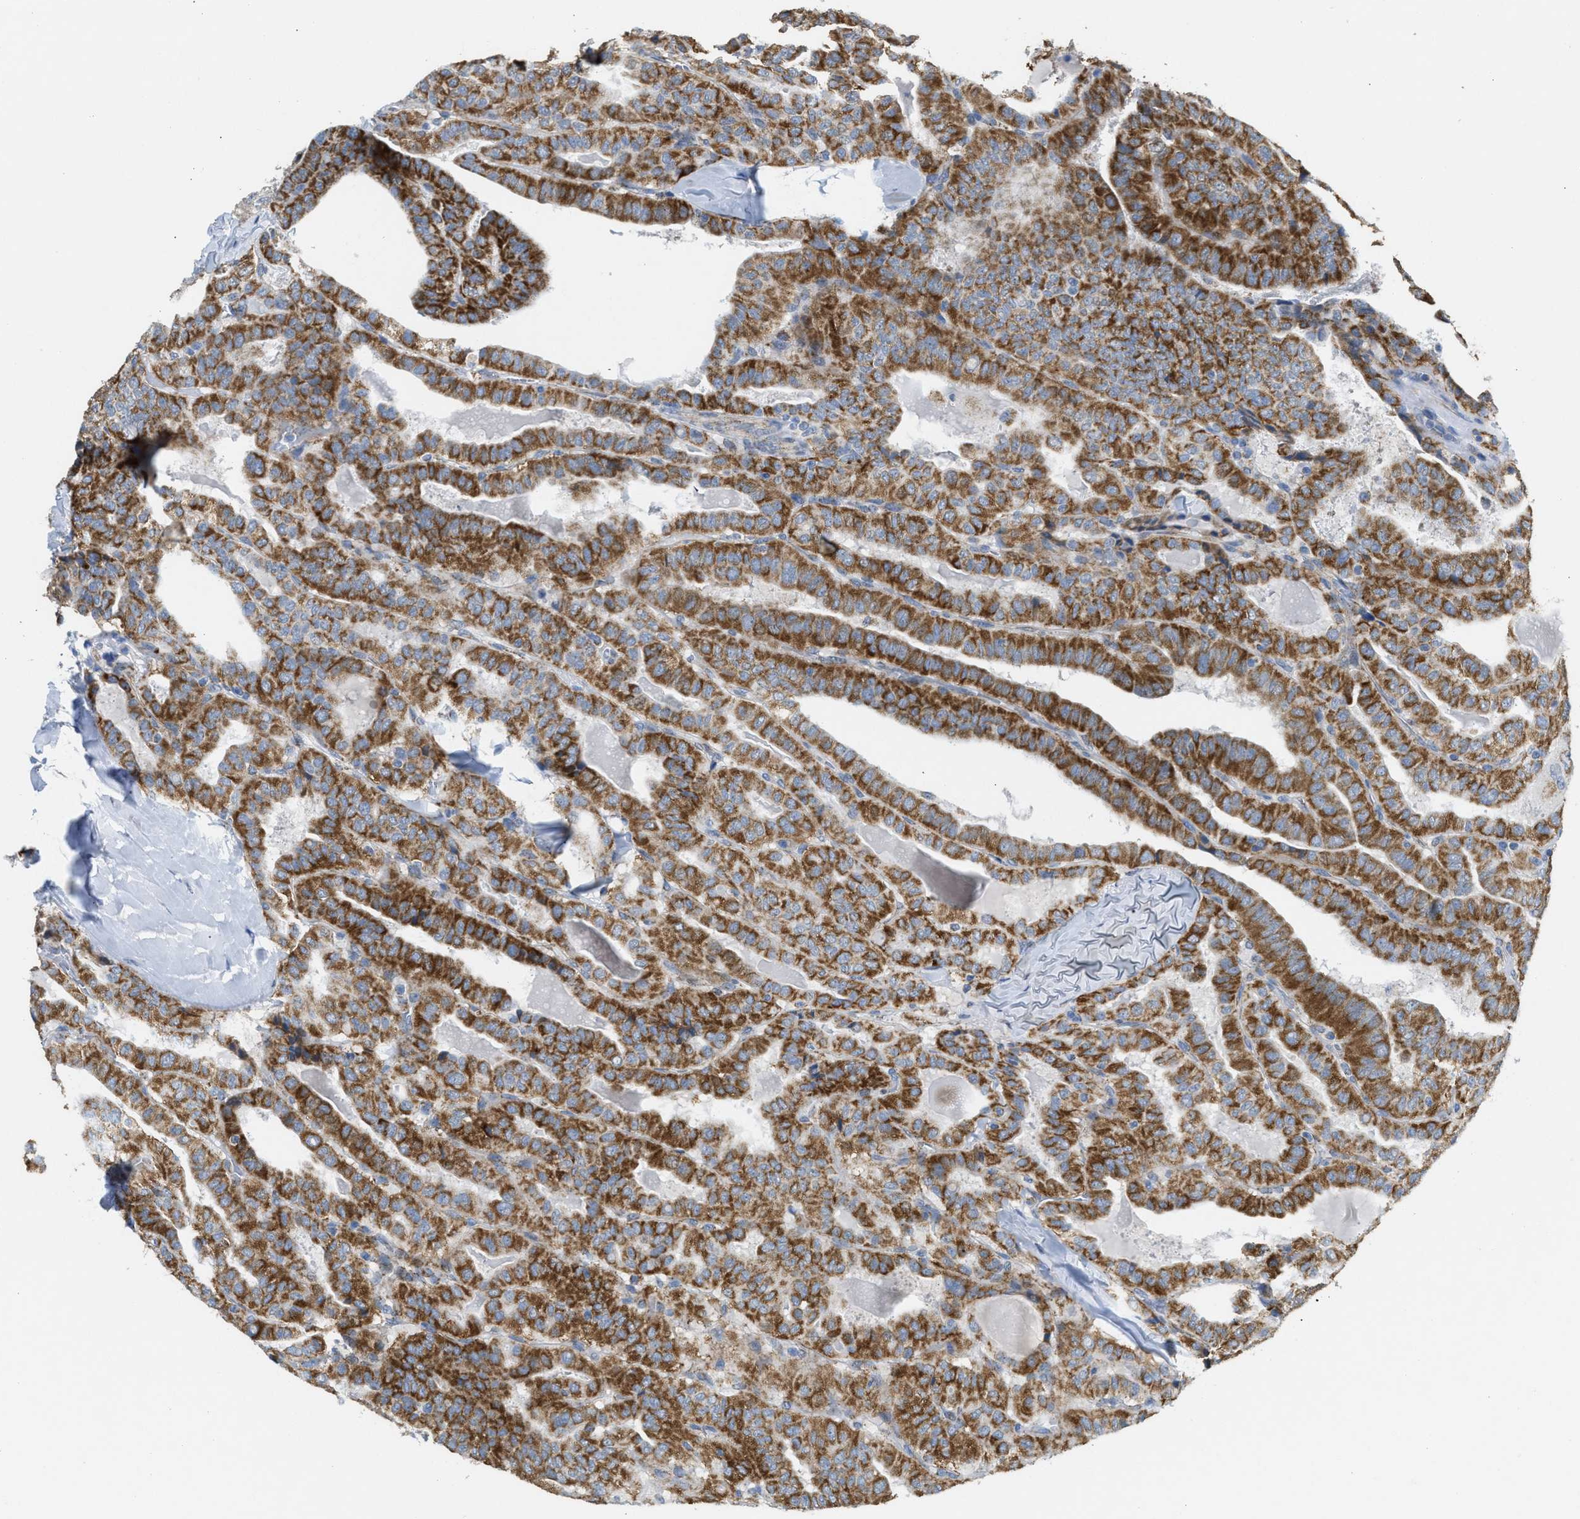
{"staining": {"intensity": "strong", "quantity": ">75%", "location": "cytoplasmic/membranous"}, "tissue": "thyroid cancer", "cell_type": "Tumor cells", "image_type": "cancer", "snomed": [{"axis": "morphology", "description": "Papillary adenocarcinoma, NOS"}, {"axis": "topography", "description": "Thyroid gland"}], "caption": "This histopathology image reveals IHC staining of human thyroid cancer (papillary adenocarcinoma), with high strong cytoplasmic/membranous staining in about >75% of tumor cells.", "gene": "TACO1", "patient": {"sex": "male", "age": 77}}